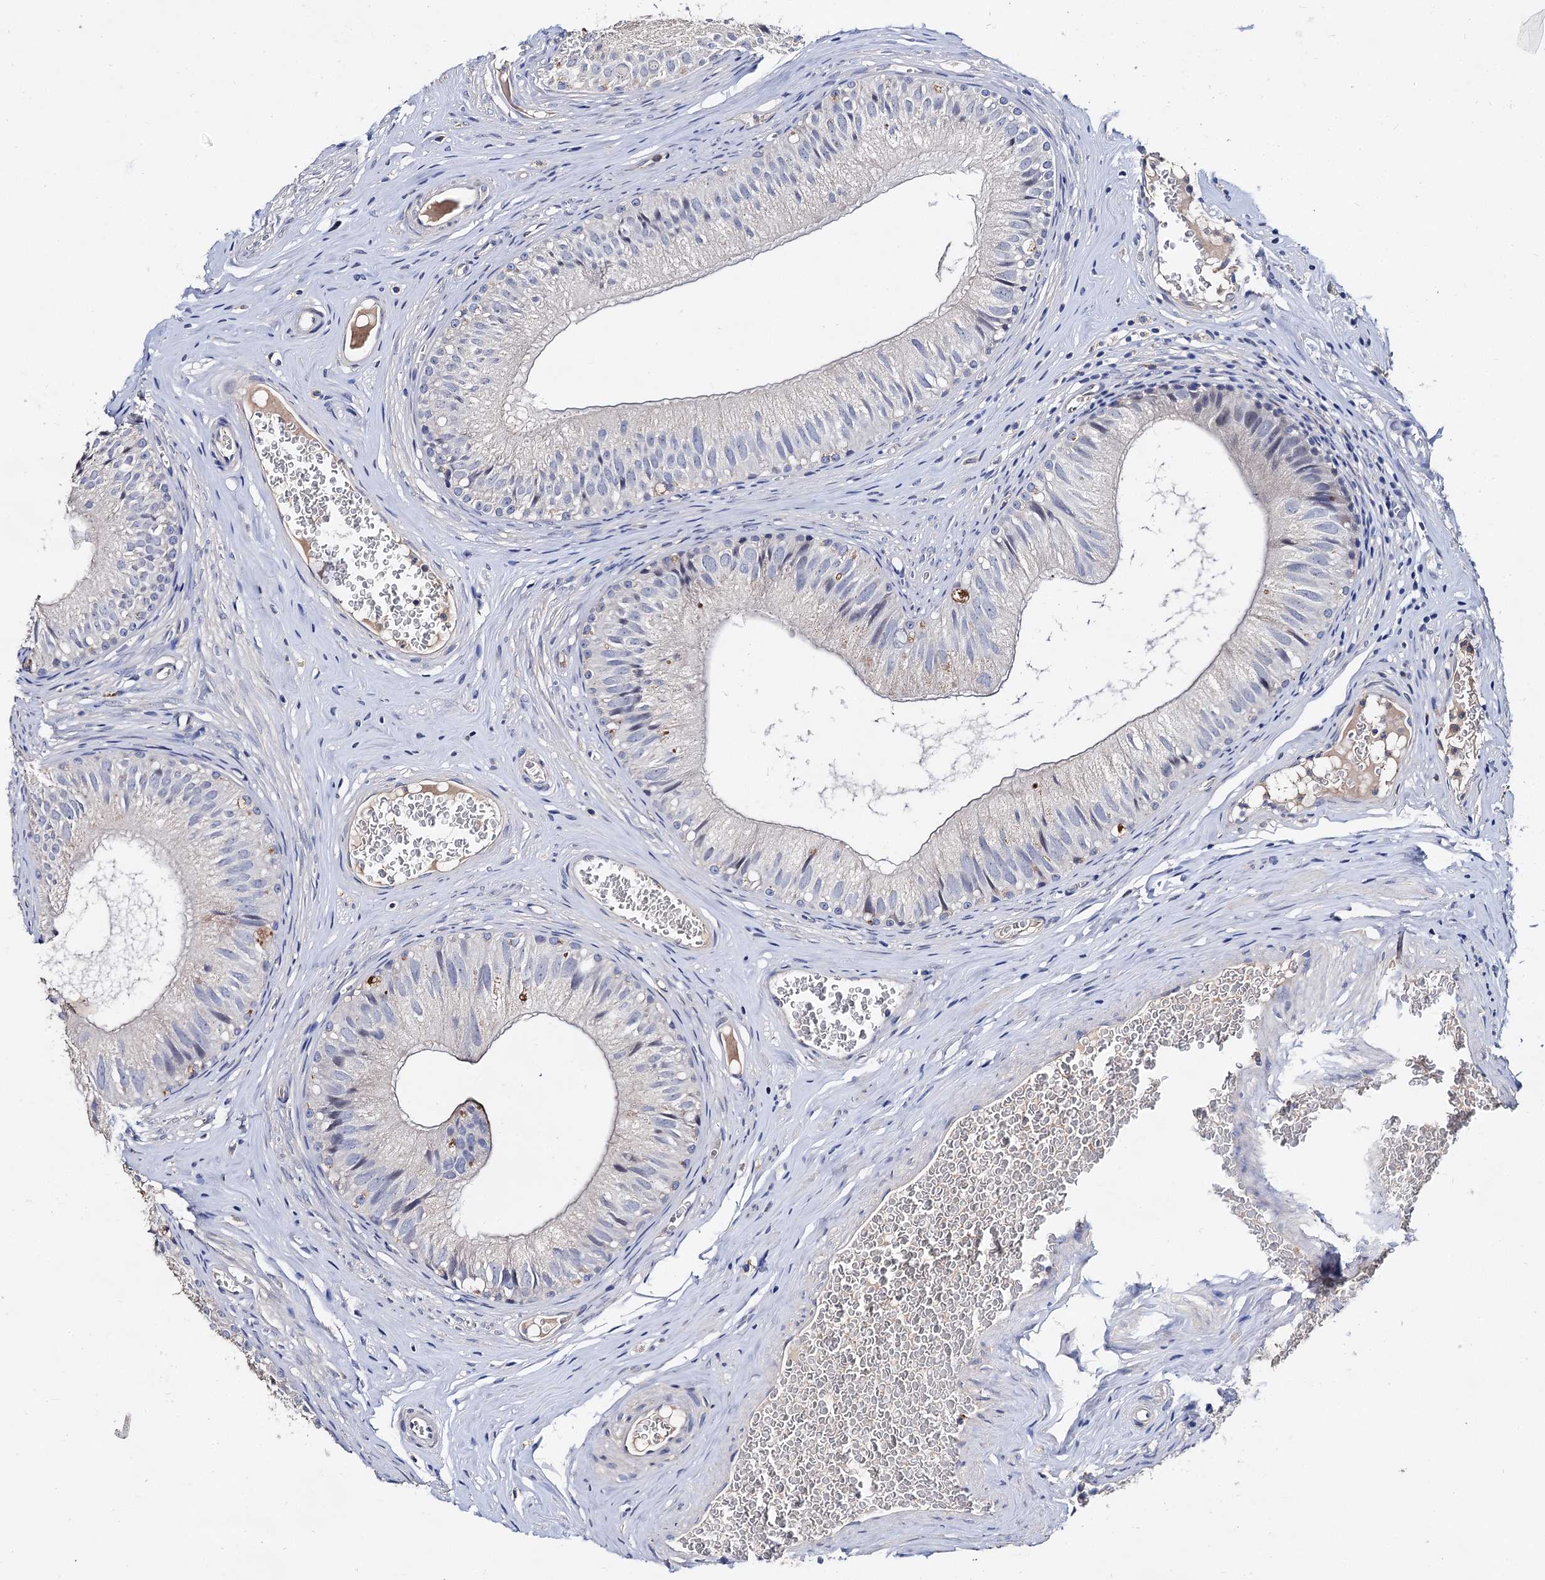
{"staining": {"intensity": "negative", "quantity": "none", "location": "none"}, "tissue": "epididymis", "cell_type": "Glandular cells", "image_type": "normal", "snomed": [{"axis": "morphology", "description": "Normal tissue, NOS"}, {"axis": "topography", "description": "Epididymis"}], "caption": "Immunohistochemical staining of normal human epididymis exhibits no significant staining in glandular cells.", "gene": "HVCN1", "patient": {"sex": "male", "age": 36}}